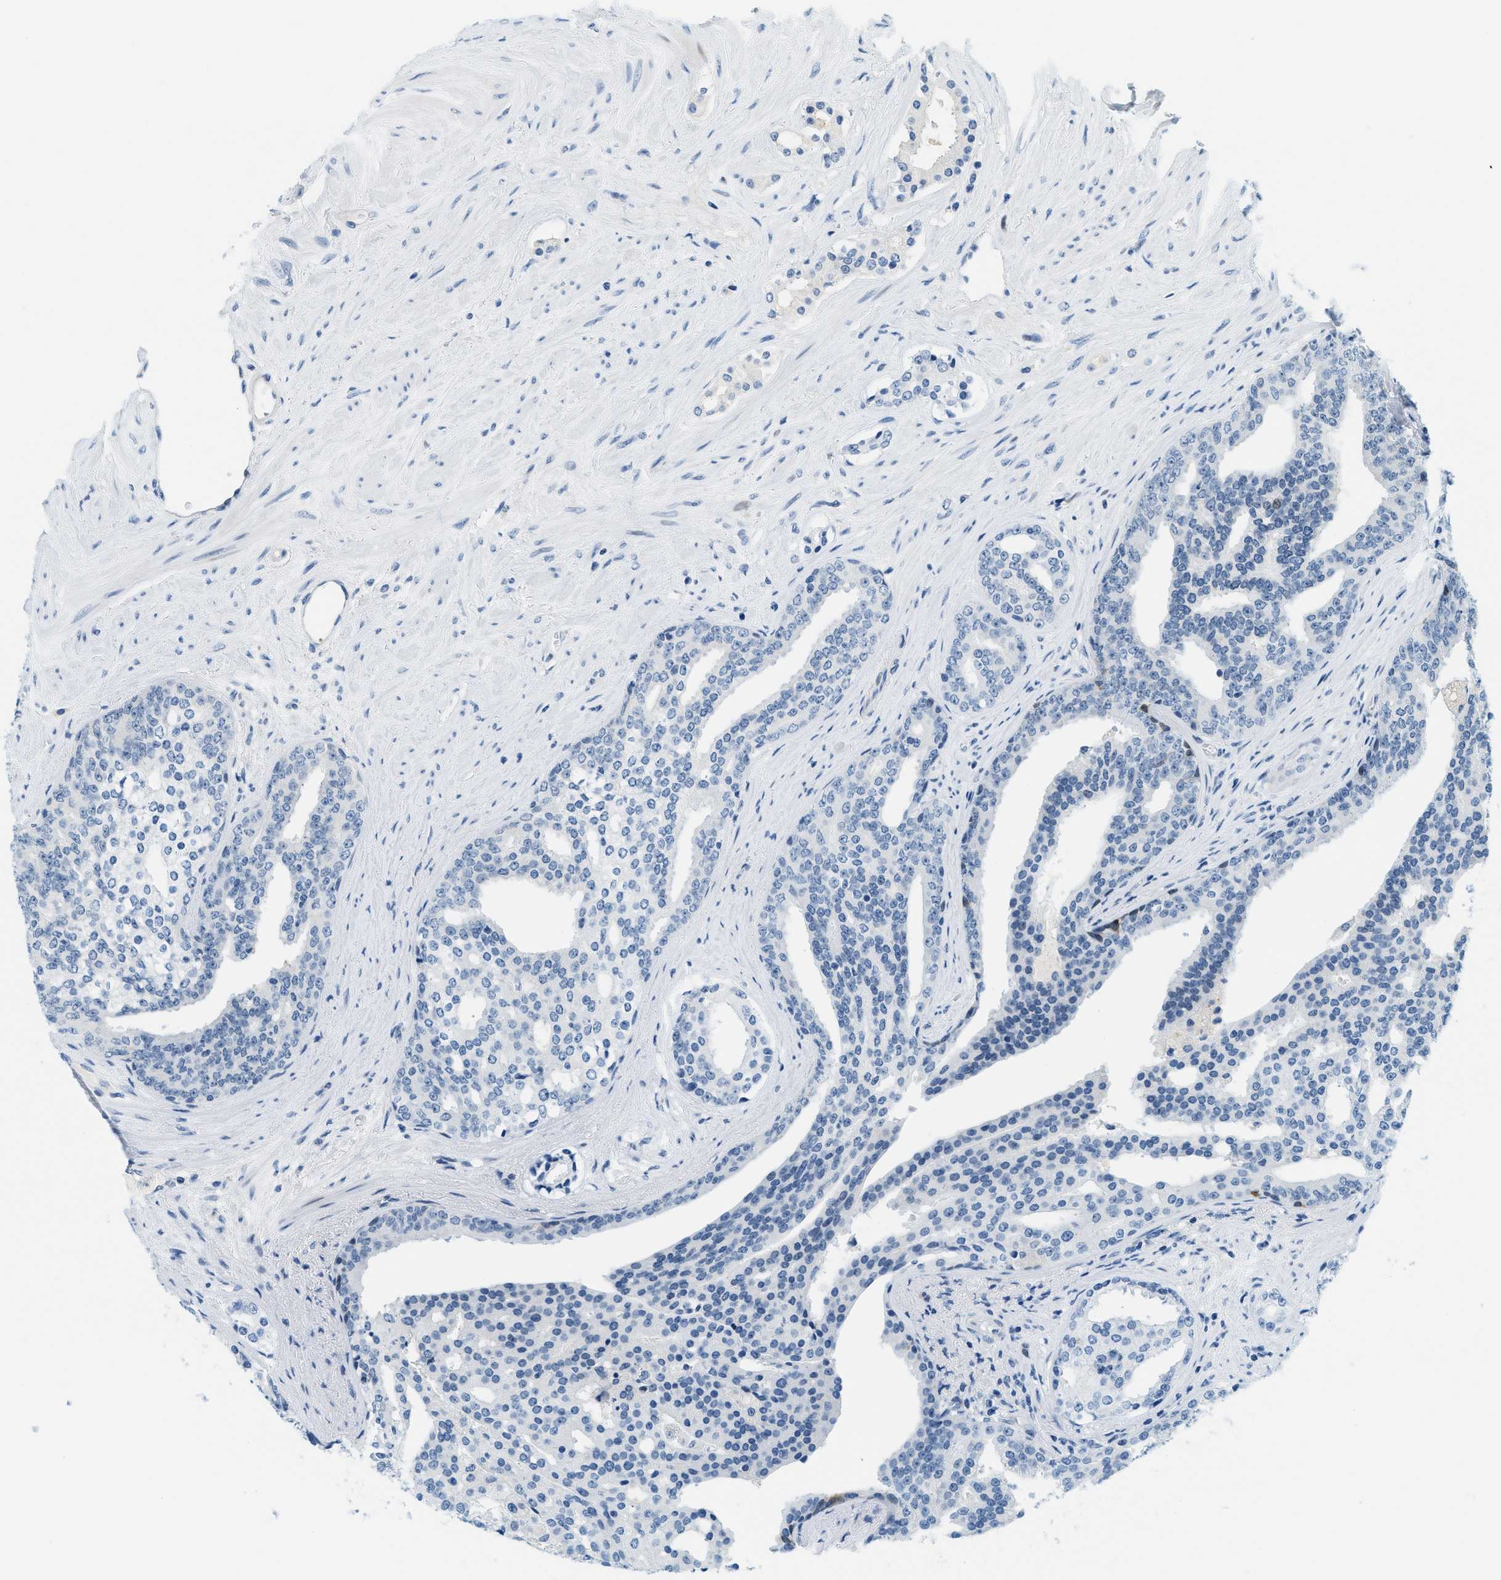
{"staining": {"intensity": "negative", "quantity": "none", "location": "none"}, "tissue": "prostate cancer", "cell_type": "Tumor cells", "image_type": "cancer", "snomed": [{"axis": "morphology", "description": "Adenocarcinoma, High grade"}, {"axis": "topography", "description": "Prostate"}], "caption": "Protein analysis of prostate adenocarcinoma (high-grade) shows no significant staining in tumor cells.", "gene": "CYP4X1", "patient": {"sex": "male", "age": 71}}